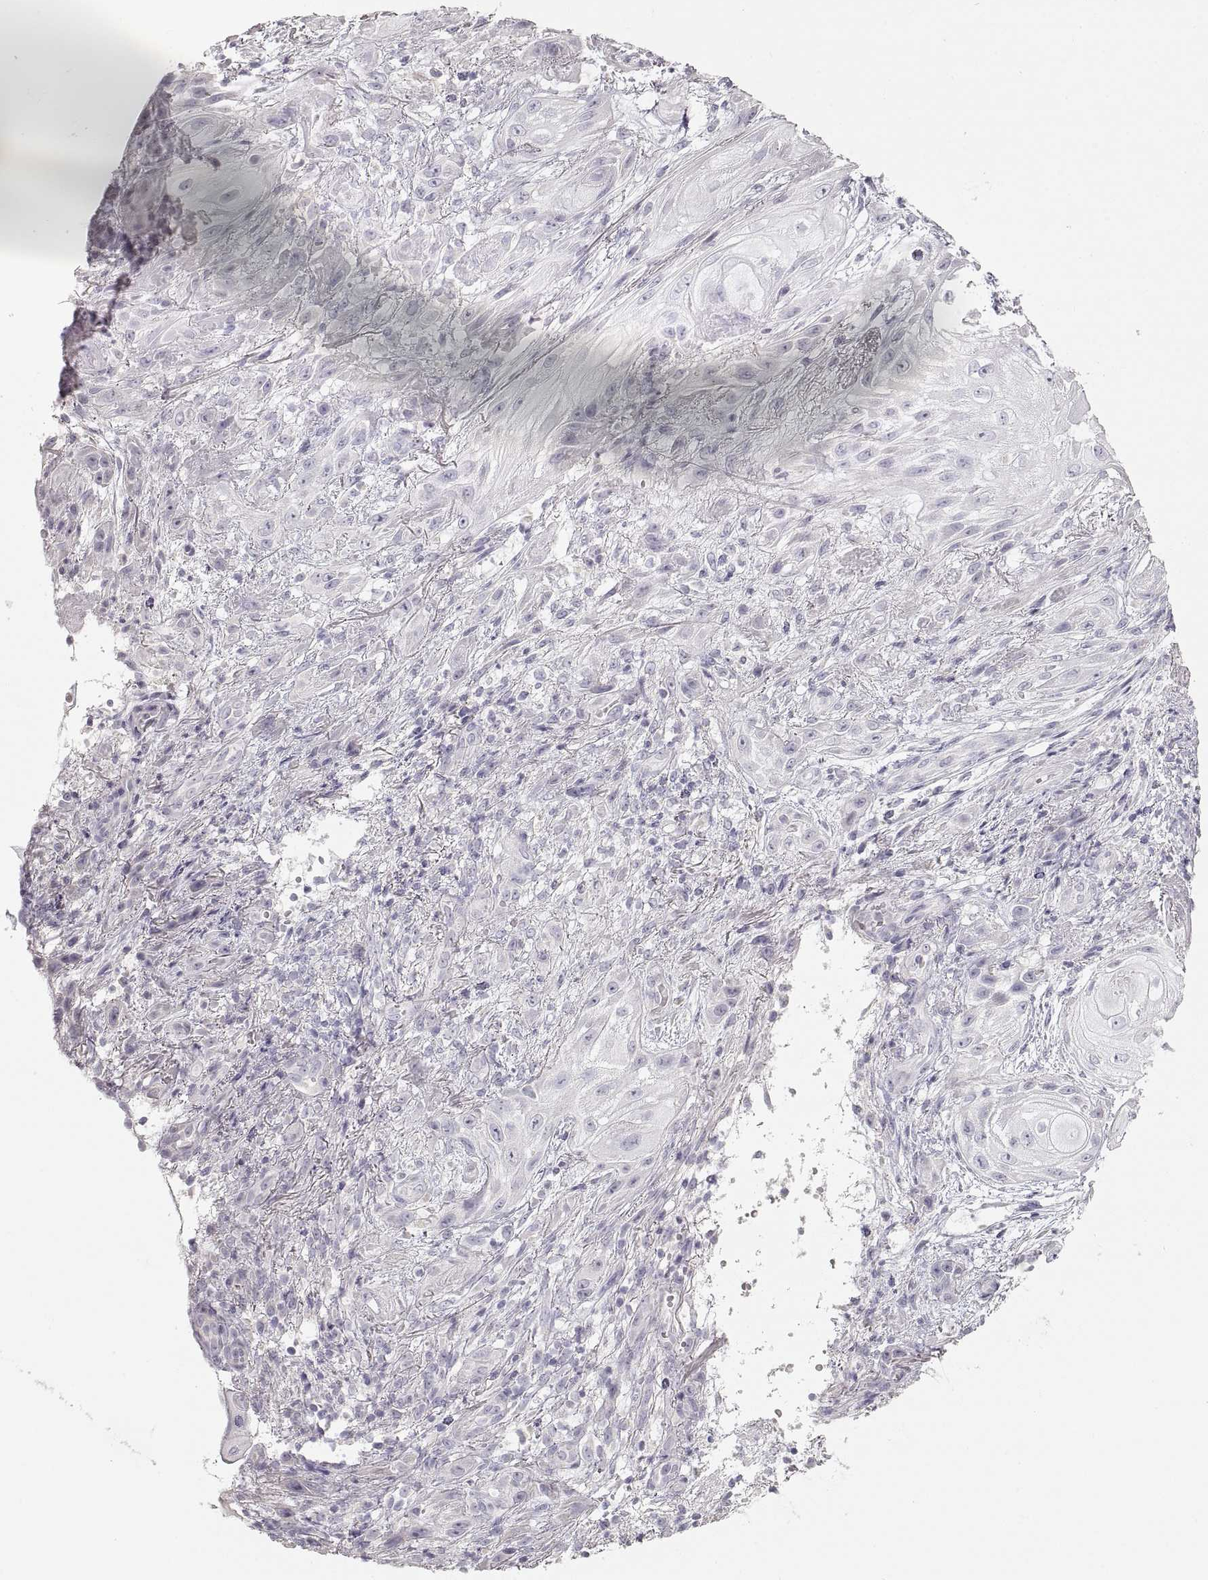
{"staining": {"intensity": "negative", "quantity": "none", "location": "none"}, "tissue": "skin cancer", "cell_type": "Tumor cells", "image_type": "cancer", "snomed": [{"axis": "morphology", "description": "Squamous cell carcinoma, NOS"}, {"axis": "topography", "description": "Skin"}], "caption": "Protein analysis of squamous cell carcinoma (skin) exhibits no significant expression in tumor cells.", "gene": "ZP3", "patient": {"sex": "male", "age": 62}}